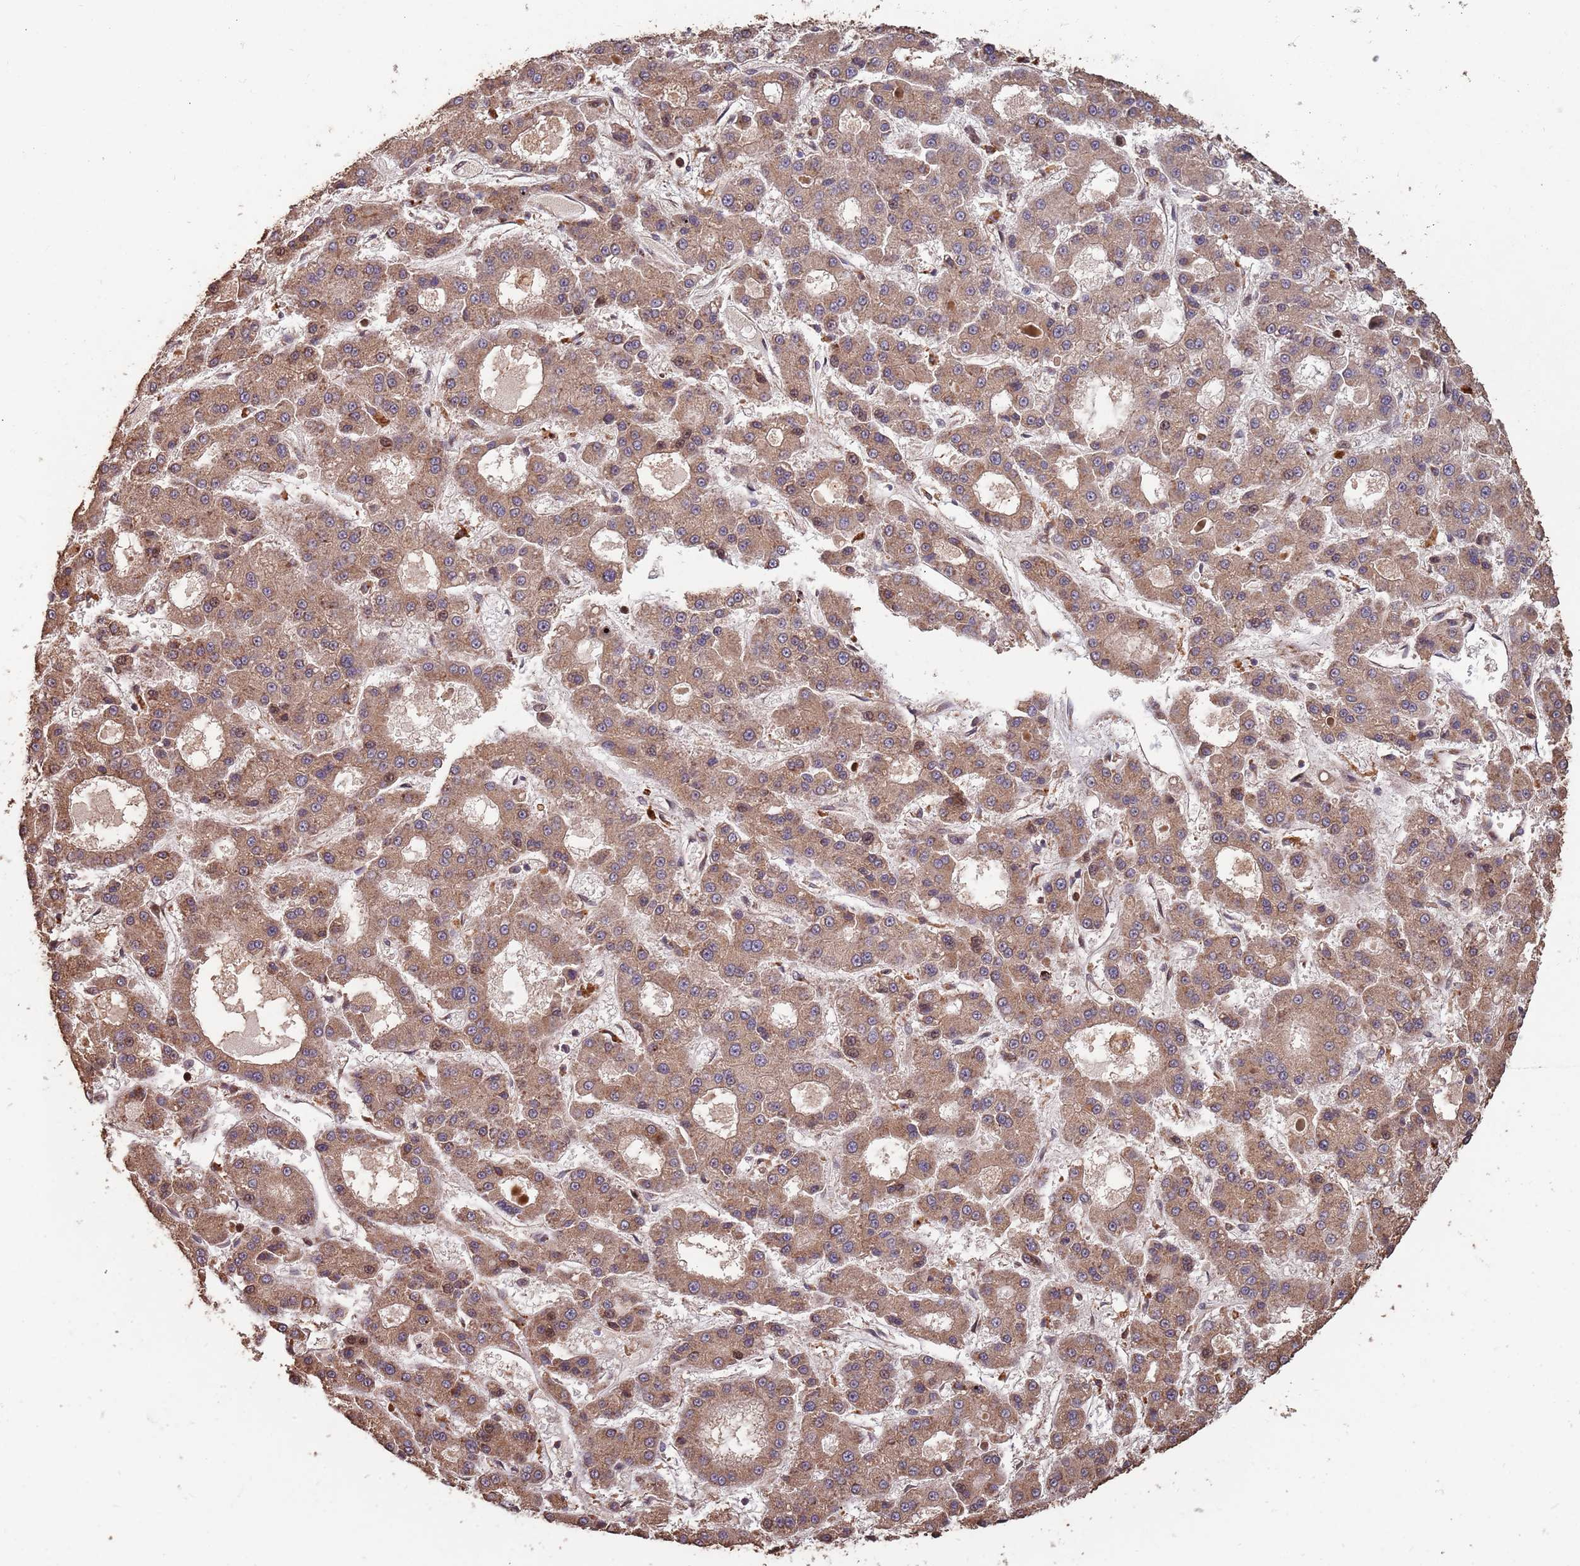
{"staining": {"intensity": "moderate", "quantity": ">75%", "location": "cytoplasmic/membranous"}, "tissue": "liver cancer", "cell_type": "Tumor cells", "image_type": "cancer", "snomed": [{"axis": "morphology", "description": "Carcinoma, Hepatocellular, NOS"}, {"axis": "topography", "description": "Liver"}], "caption": "Protein analysis of liver cancer (hepatocellular carcinoma) tissue demonstrates moderate cytoplasmic/membranous positivity in about >75% of tumor cells. (DAB IHC, brown staining for protein, blue staining for nuclei).", "gene": "ZNF428", "patient": {"sex": "male", "age": 70}}